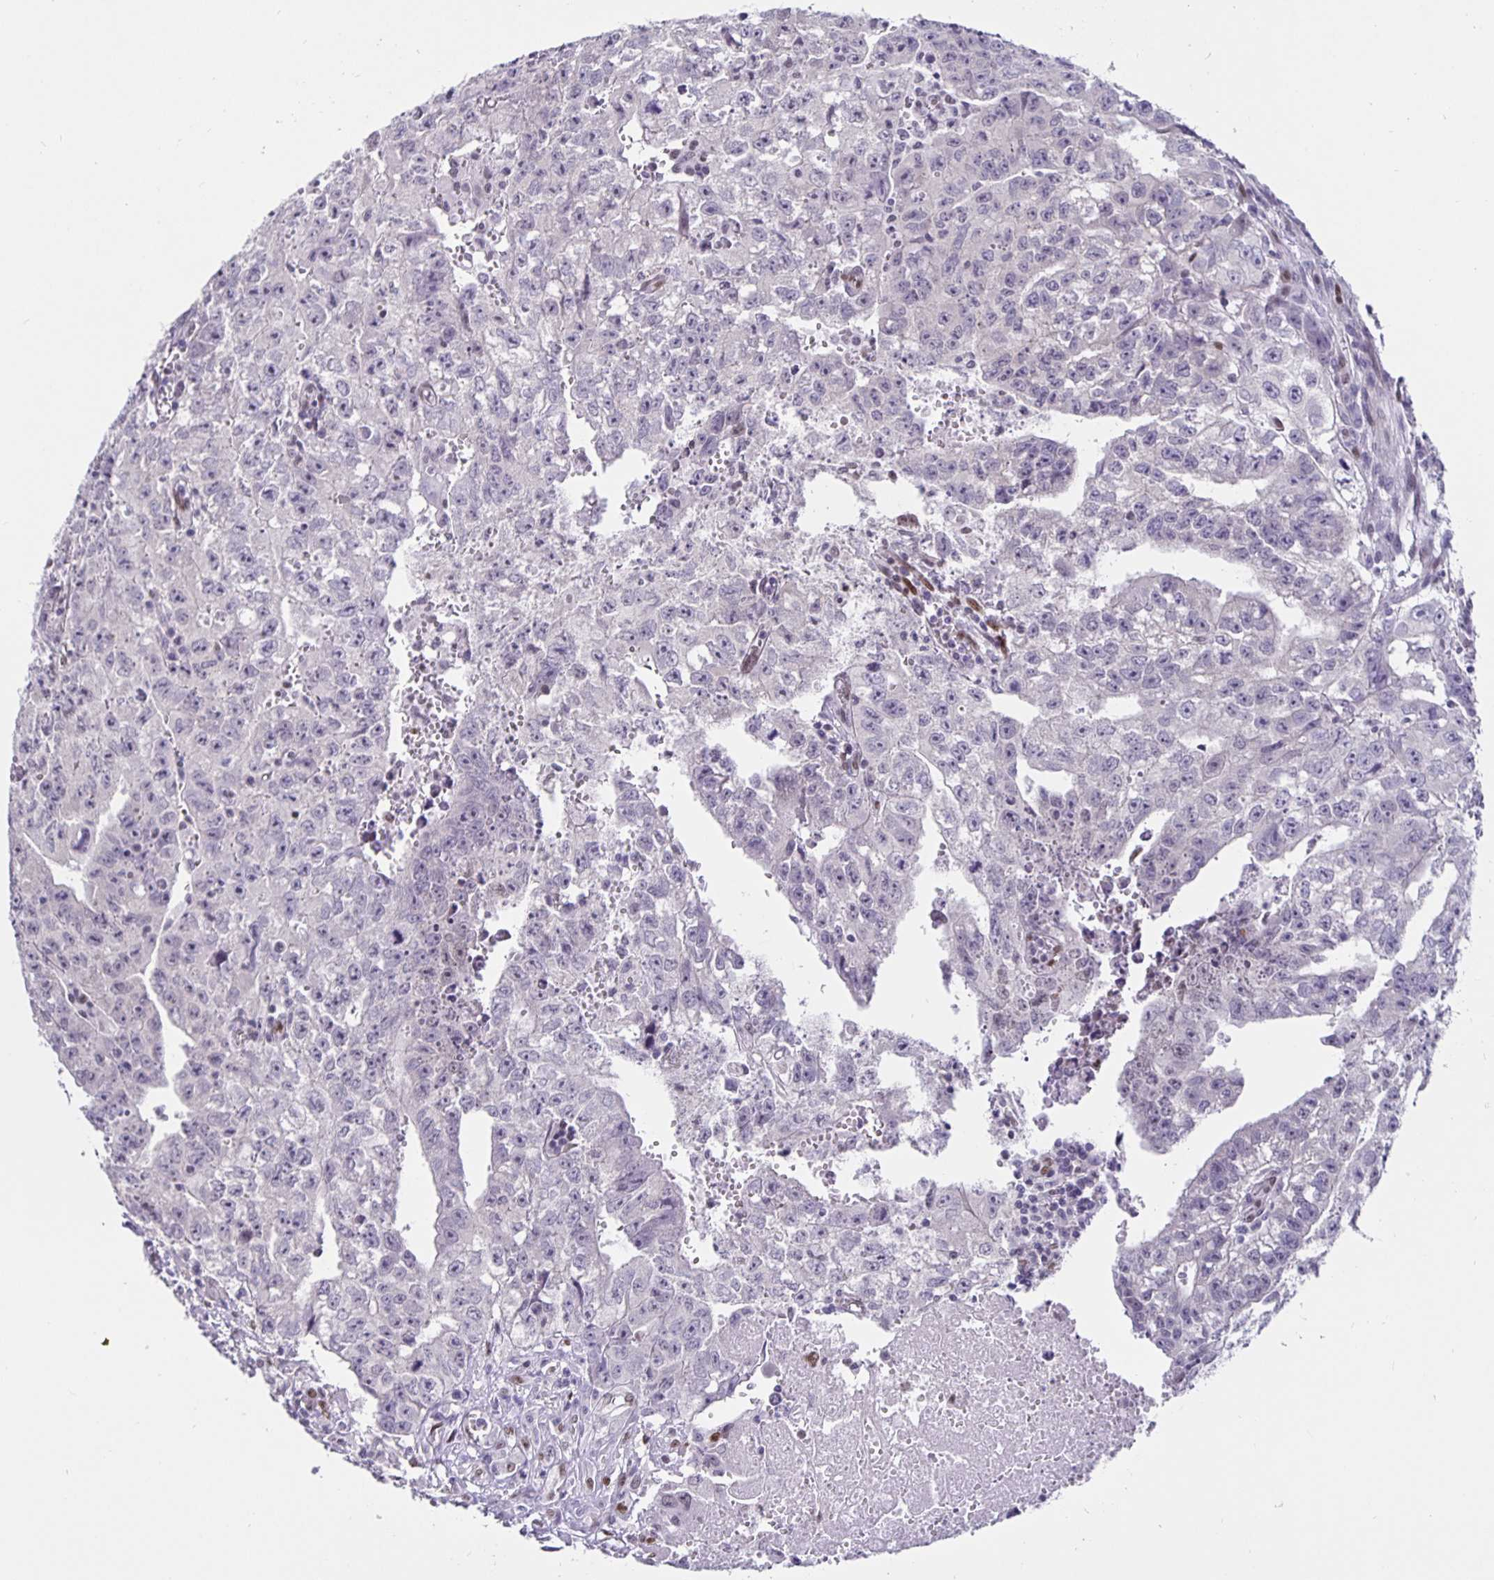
{"staining": {"intensity": "negative", "quantity": "none", "location": "none"}, "tissue": "testis cancer", "cell_type": "Tumor cells", "image_type": "cancer", "snomed": [{"axis": "morphology", "description": "Carcinoma, Embryonal, NOS"}, {"axis": "morphology", "description": "Teratoma, malignant, NOS"}, {"axis": "topography", "description": "Testis"}], "caption": "This micrograph is of testis teratoma (malignant) stained with immunohistochemistry to label a protein in brown with the nuclei are counter-stained blue. There is no positivity in tumor cells.", "gene": "FOSL2", "patient": {"sex": "male", "age": 24}}